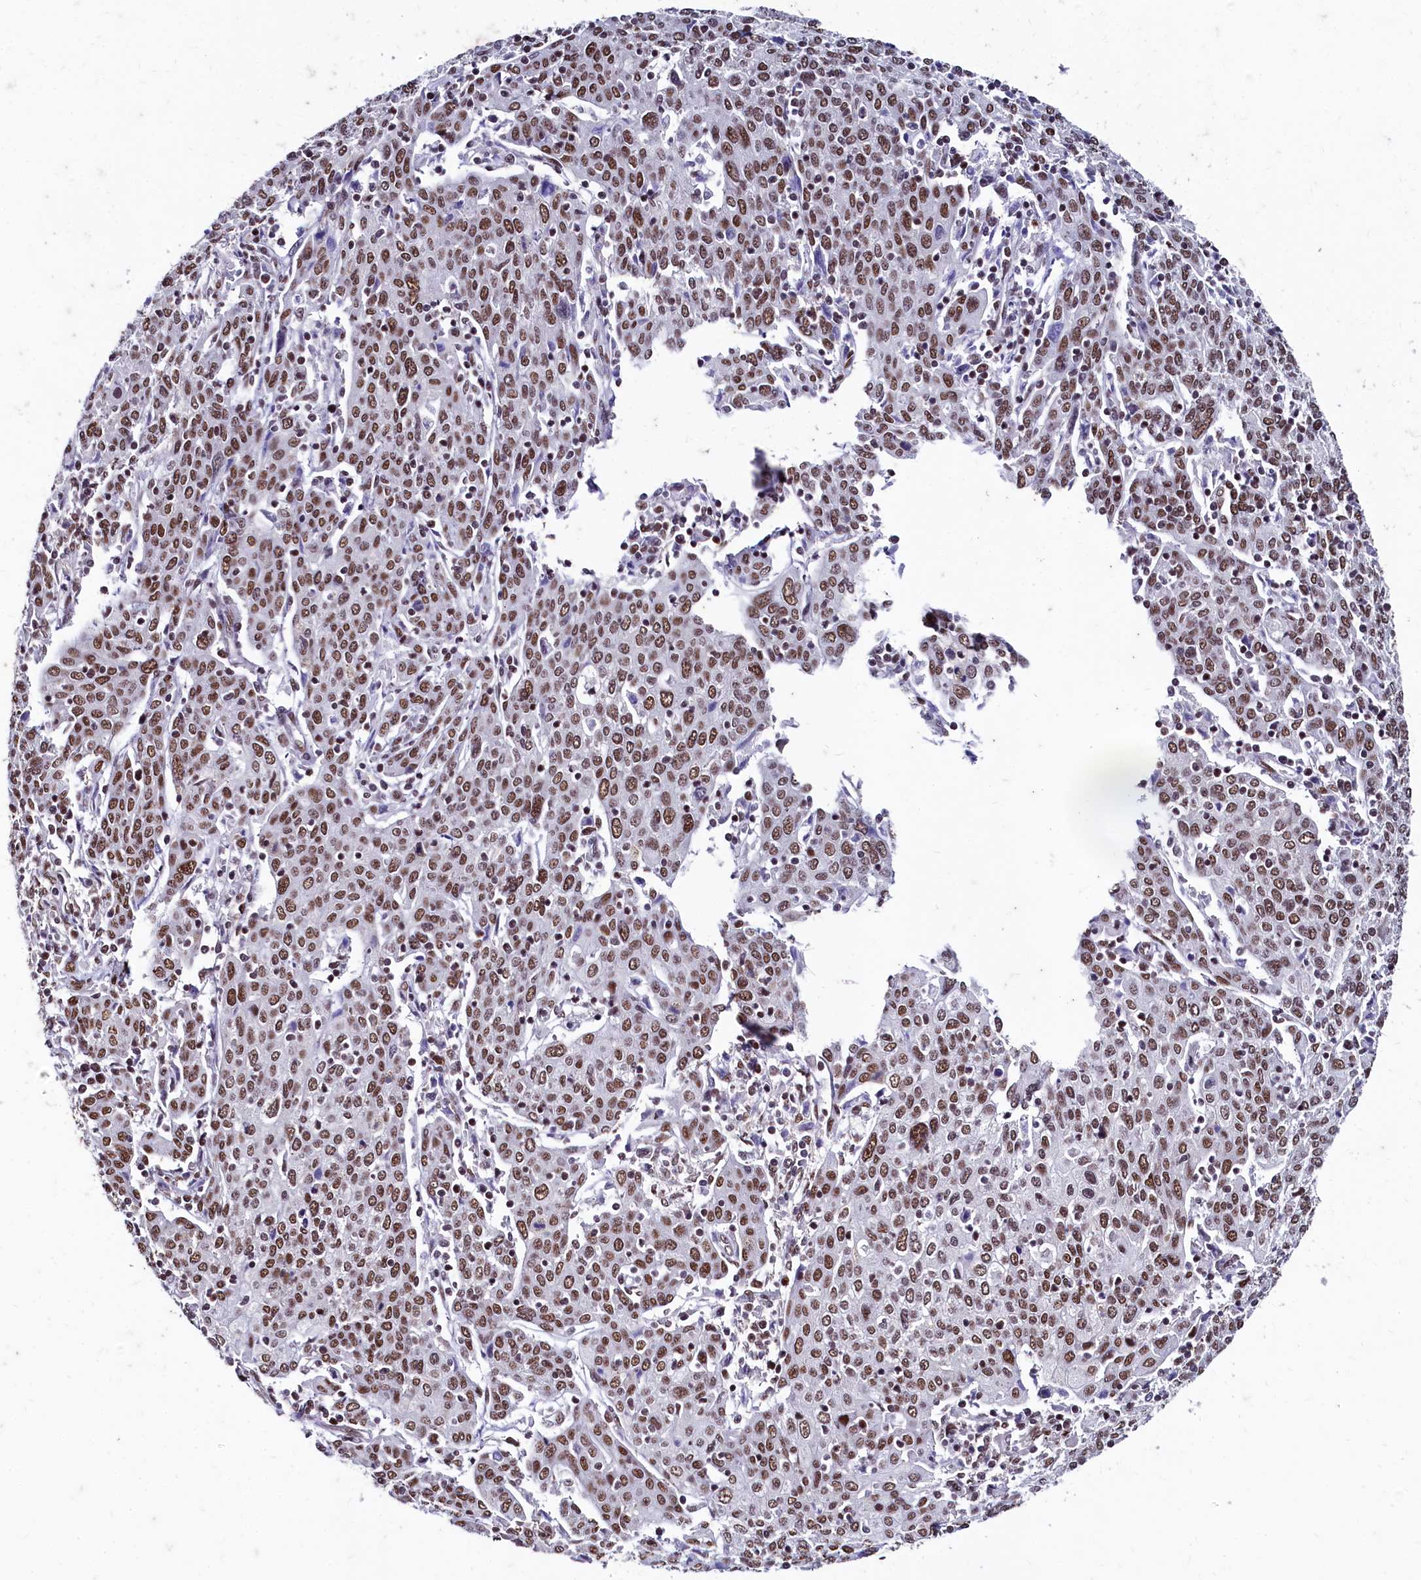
{"staining": {"intensity": "moderate", "quantity": ">75%", "location": "nuclear"}, "tissue": "cervical cancer", "cell_type": "Tumor cells", "image_type": "cancer", "snomed": [{"axis": "morphology", "description": "Squamous cell carcinoma, NOS"}, {"axis": "topography", "description": "Cervix"}], "caption": "Cervical cancer stained with DAB (3,3'-diaminobenzidine) immunohistochemistry demonstrates medium levels of moderate nuclear positivity in approximately >75% of tumor cells.", "gene": "CPSF7", "patient": {"sex": "female", "age": 67}}